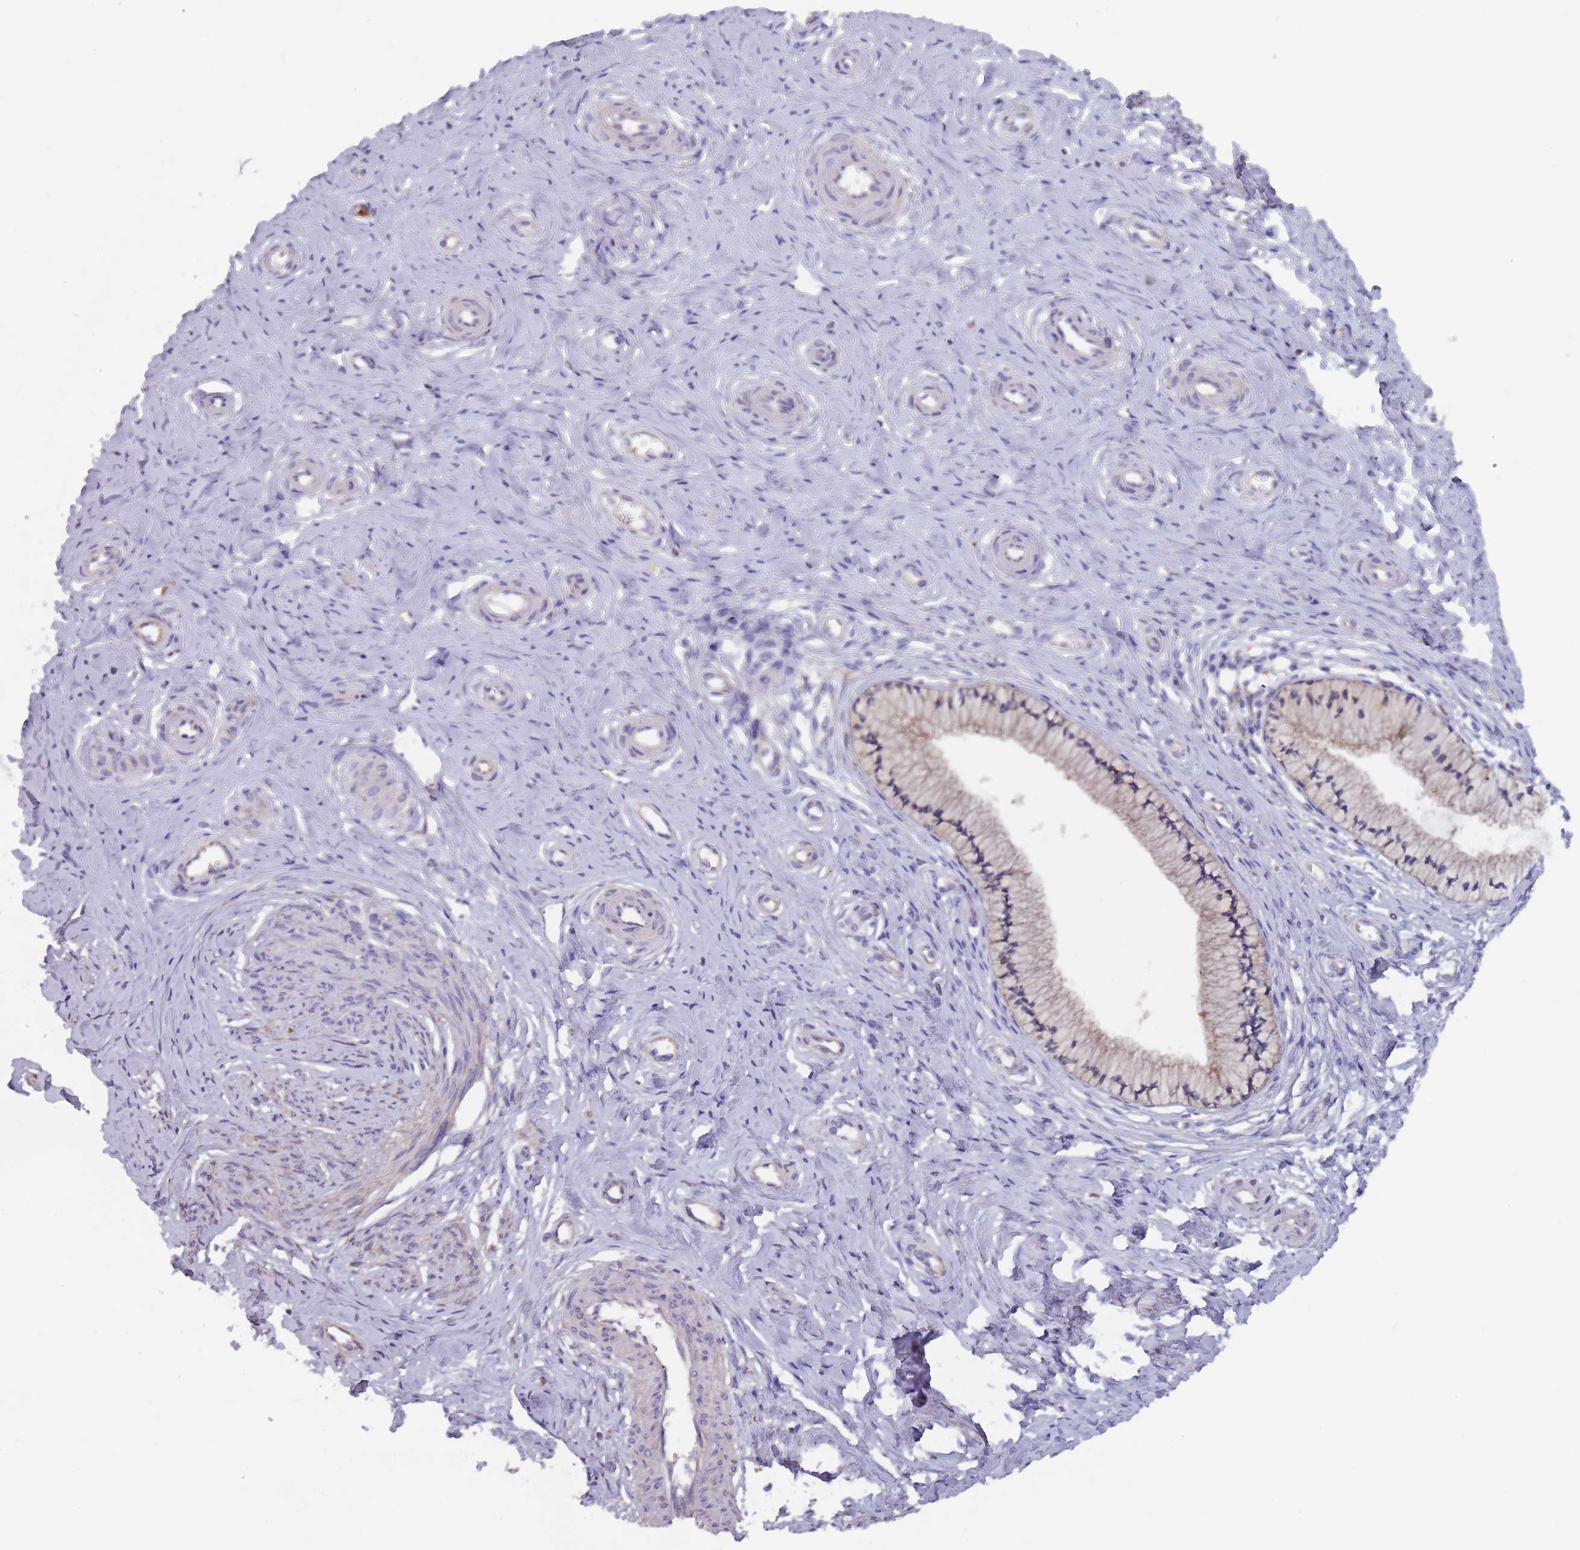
{"staining": {"intensity": "moderate", "quantity": "25%-75%", "location": "cytoplasmic/membranous"}, "tissue": "cervix", "cell_type": "Glandular cells", "image_type": "normal", "snomed": [{"axis": "morphology", "description": "Normal tissue, NOS"}, {"axis": "topography", "description": "Cervix"}], "caption": "Moderate cytoplasmic/membranous expression for a protein is present in about 25%-75% of glandular cells of benign cervix using IHC.", "gene": "DCUN1D3", "patient": {"sex": "female", "age": 36}}